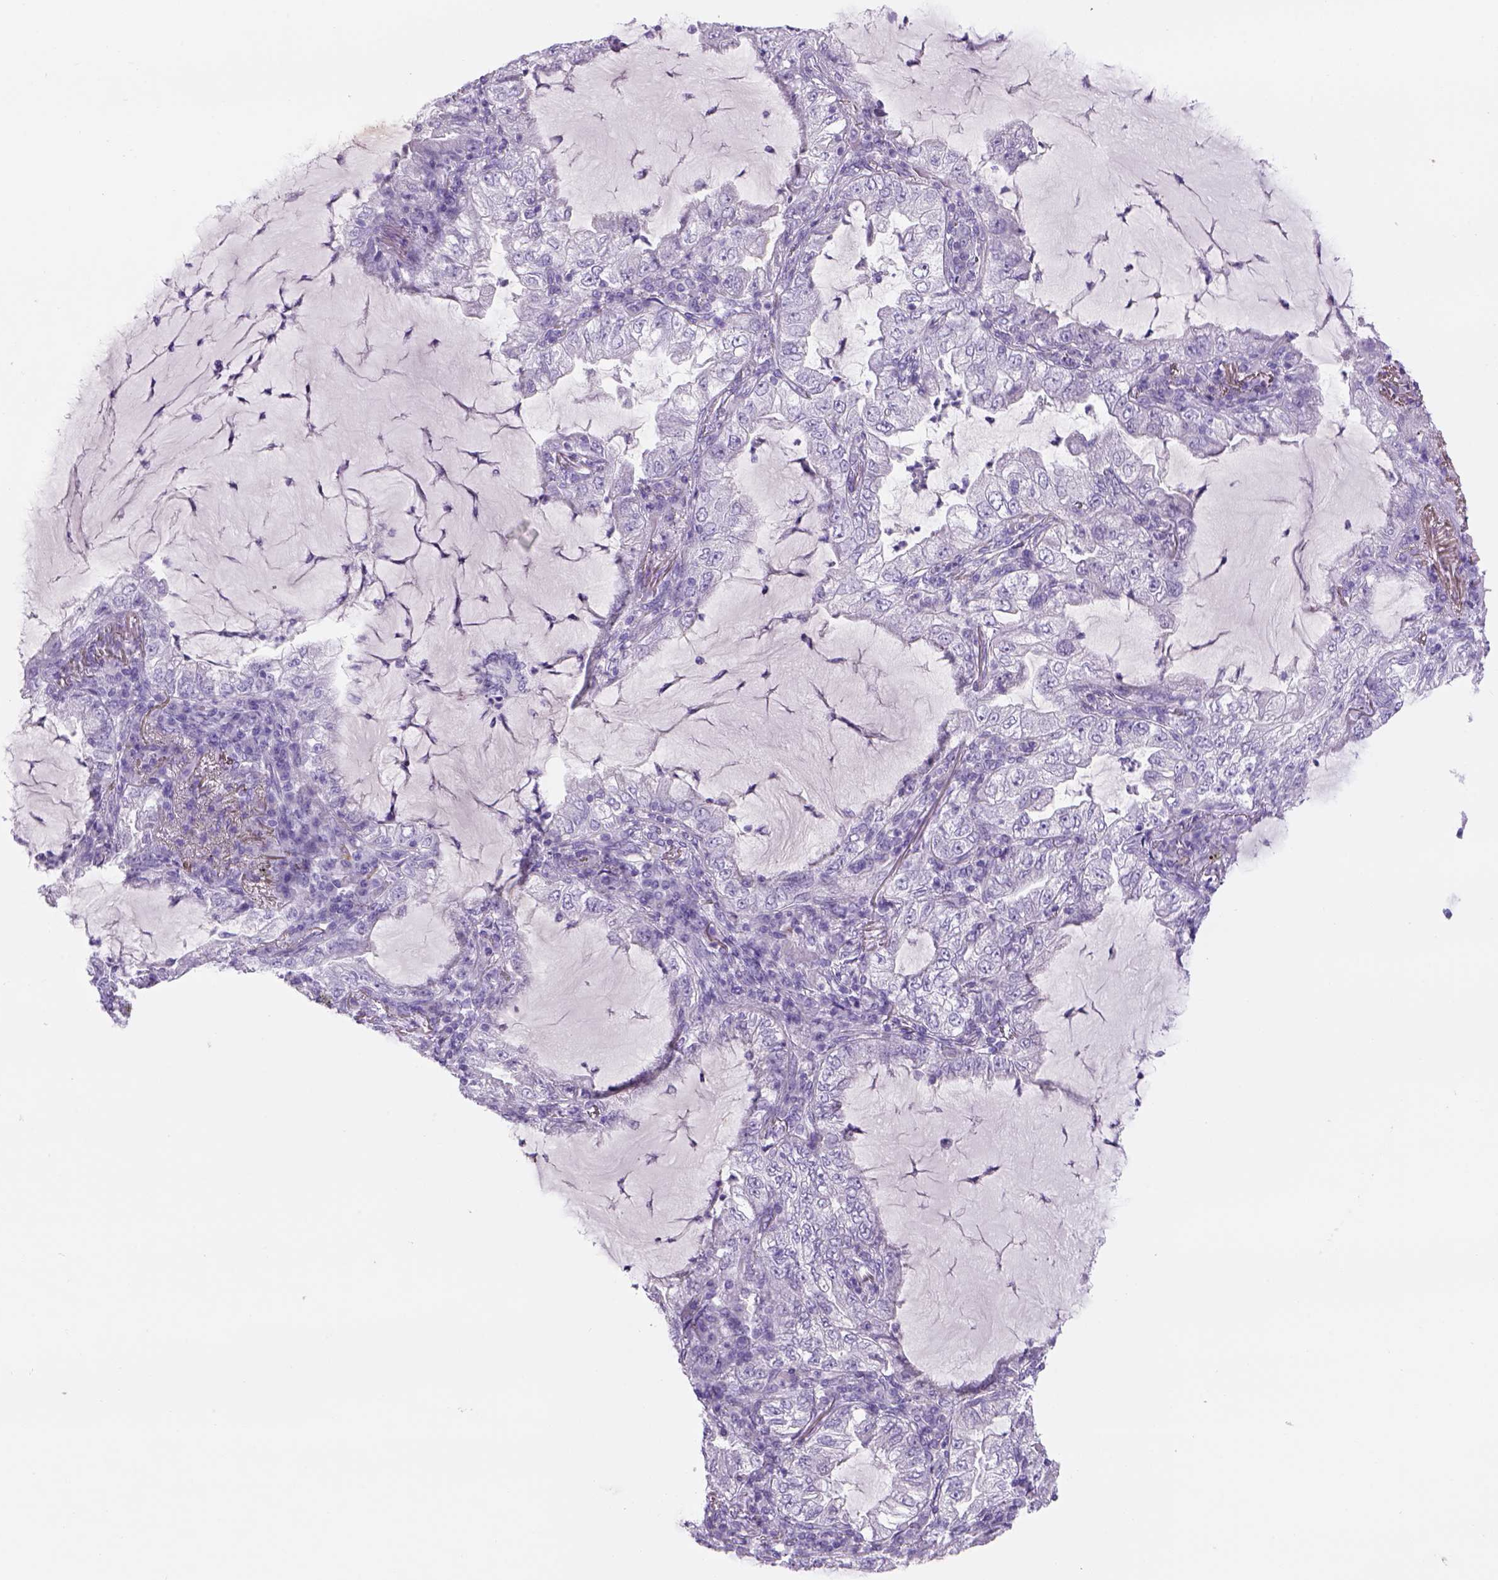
{"staining": {"intensity": "negative", "quantity": "none", "location": "none"}, "tissue": "lung cancer", "cell_type": "Tumor cells", "image_type": "cancer", "snomed": [{"axis": "morphology", "description": "Adenocarcinoma, NOS"}, {"axis": "topography", "description": "Lung"}], "caption": "Immunohistochemistry (IHC) image of human lung cancer stained for a protein (brown), which demonstrates no expression in tumor cells.", "gene": "TENM4", "patient": {"sex": "female", "age": 73}}